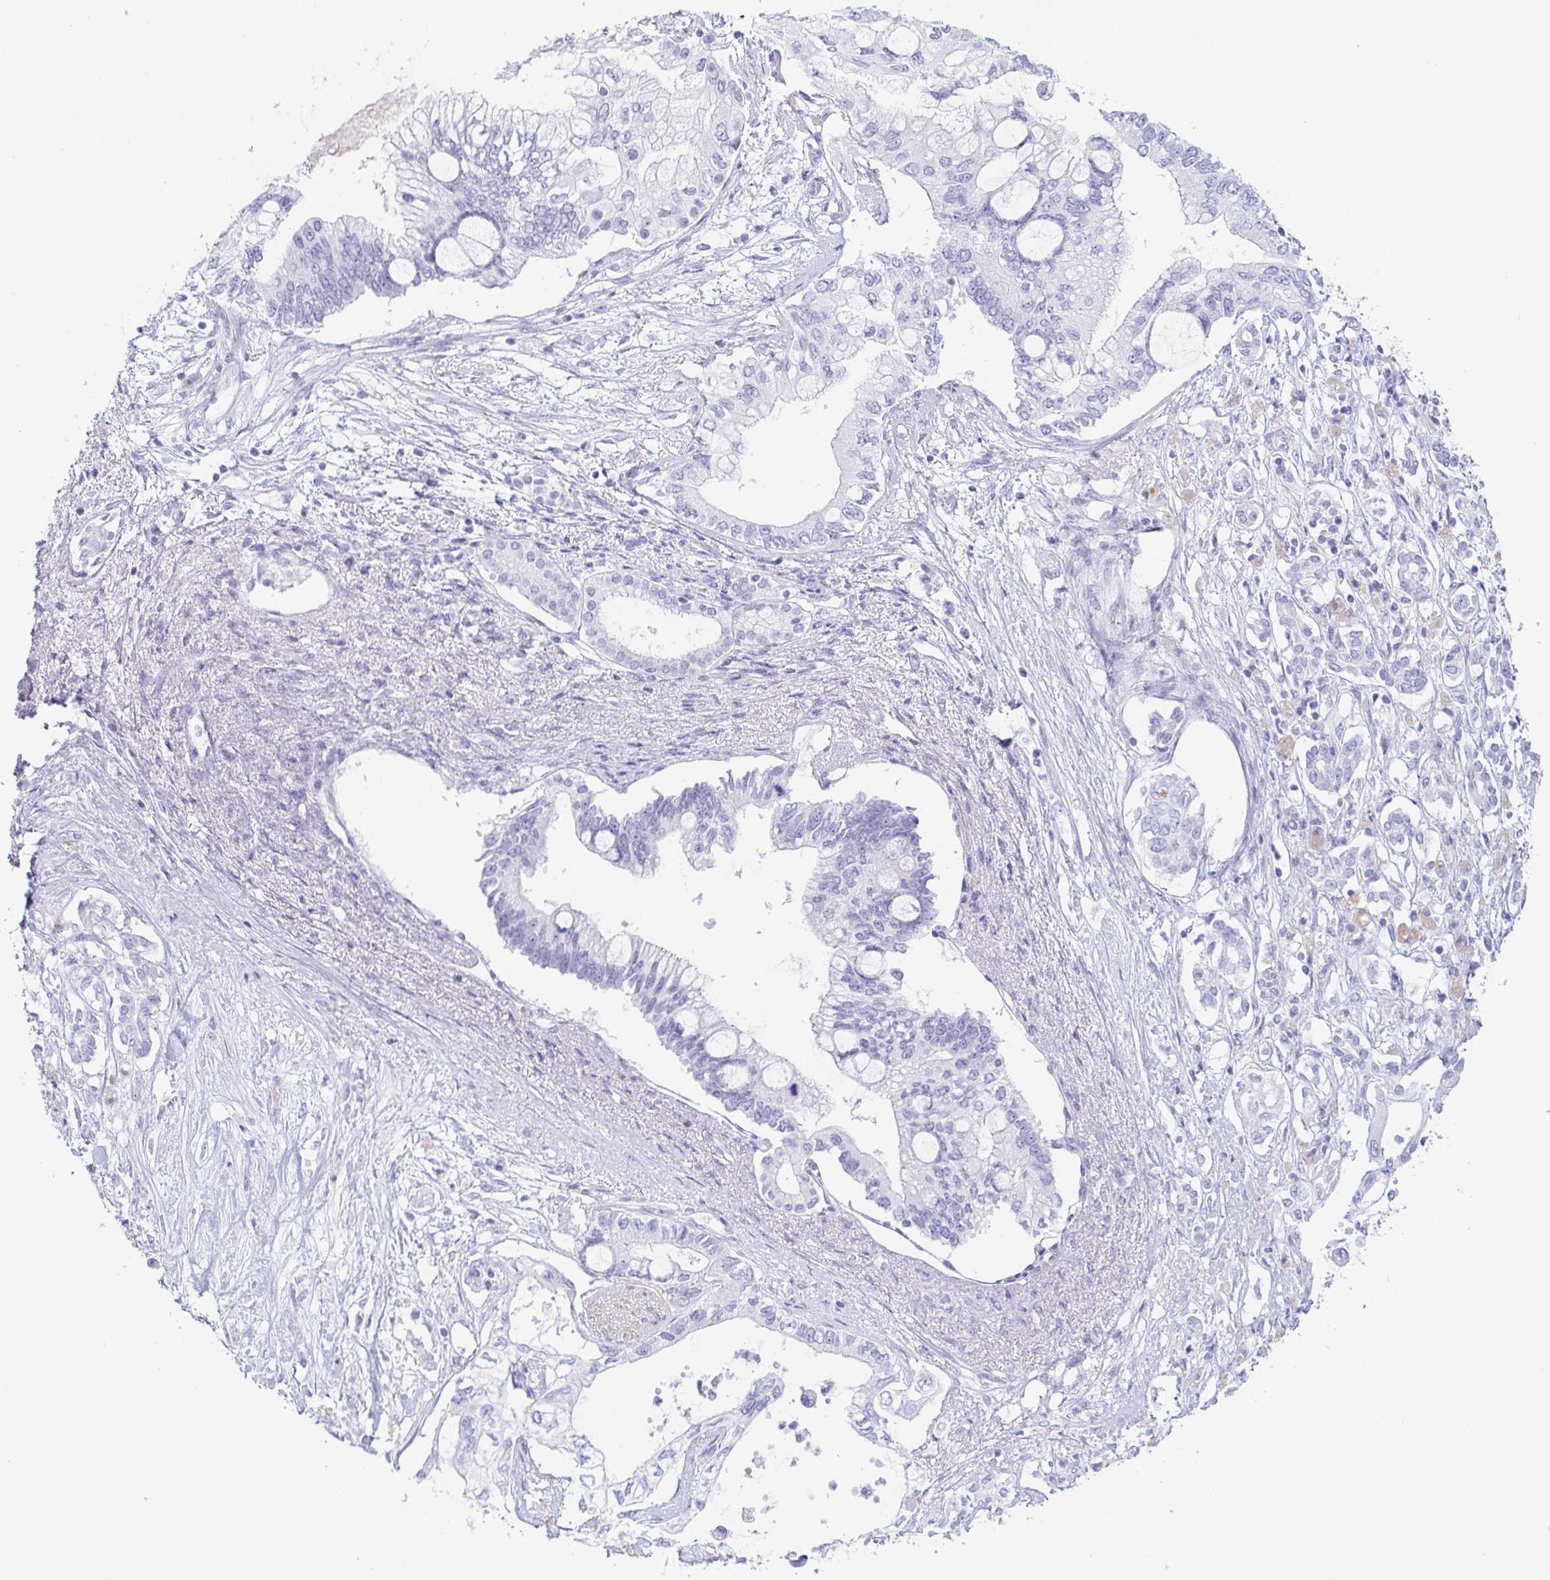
{"staining": {"intensity": "negative", "quantity": "none", "location": "none"}, "tissue": "pancreatic cancer", "cell_type": "Tumor cells", "image_type": "cancer", "snomed": [{"axis": "morphology", "description": "Adenocarcinoma, NOS"}, {"axis": "topography", "description": "Pancreas"}], "caption": "Immunohistochemical staining of human pancreatic cancer shows no significant staining in tumor cells.", "gene": "PRR27", "patient": {"sex": "female", "age": 63}}